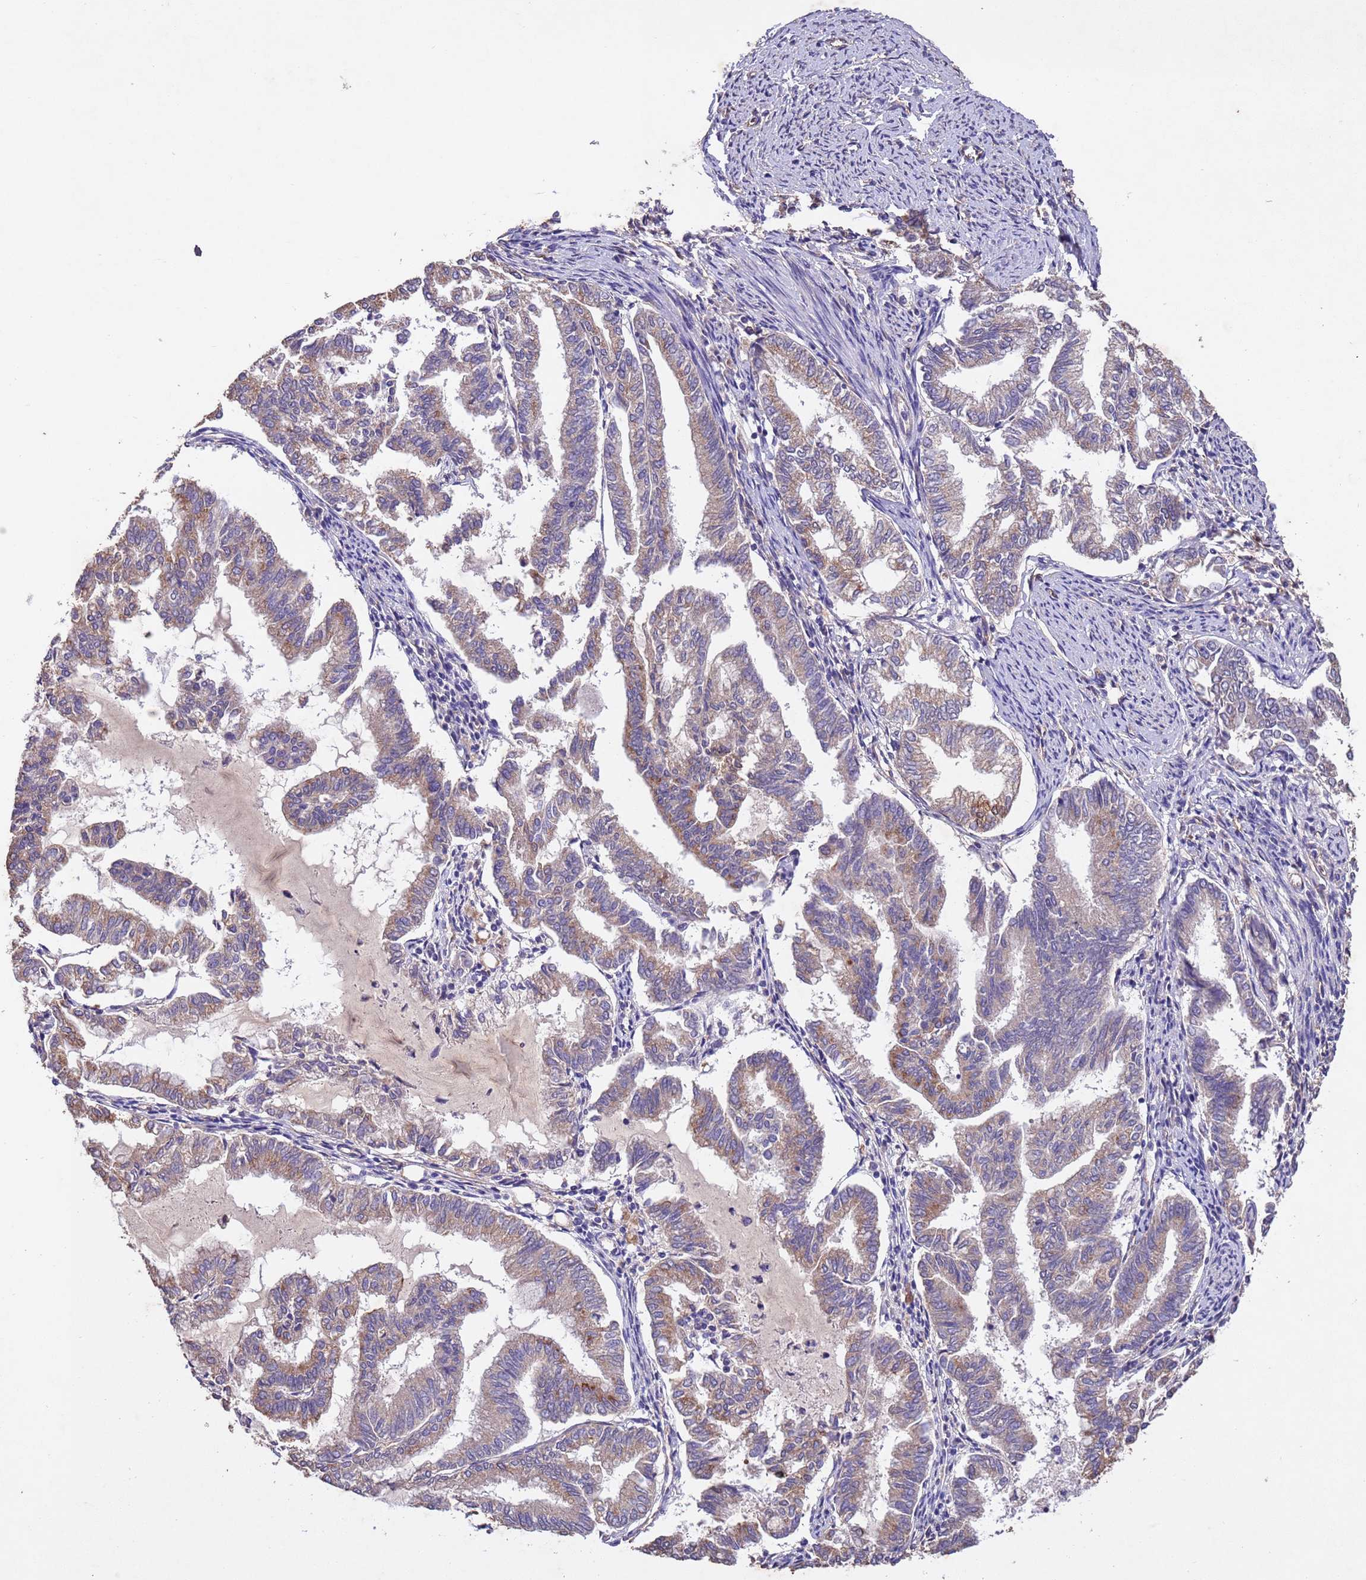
{"staining": {"intensity": "moderate", "quantity": "<25%", "location": "cytoplasmic/membranous"}, "tissue": "endometrial cancer", "cell_type": "Tumor cells", "image_type": "cancer", "snomed": [{"axis": "morphology", "description": "Adenocarcinoma, NOS"}, {"axis": "topography", "description": "Endometrium"}], "caption": "Endometrial cancer stained with a brown dye shows moderate cytoplasmic/membranous positive staining in approximately <25% of tumor cells.", "gene": "MTX3", "patient": {"sex": "female", "age": 79}}